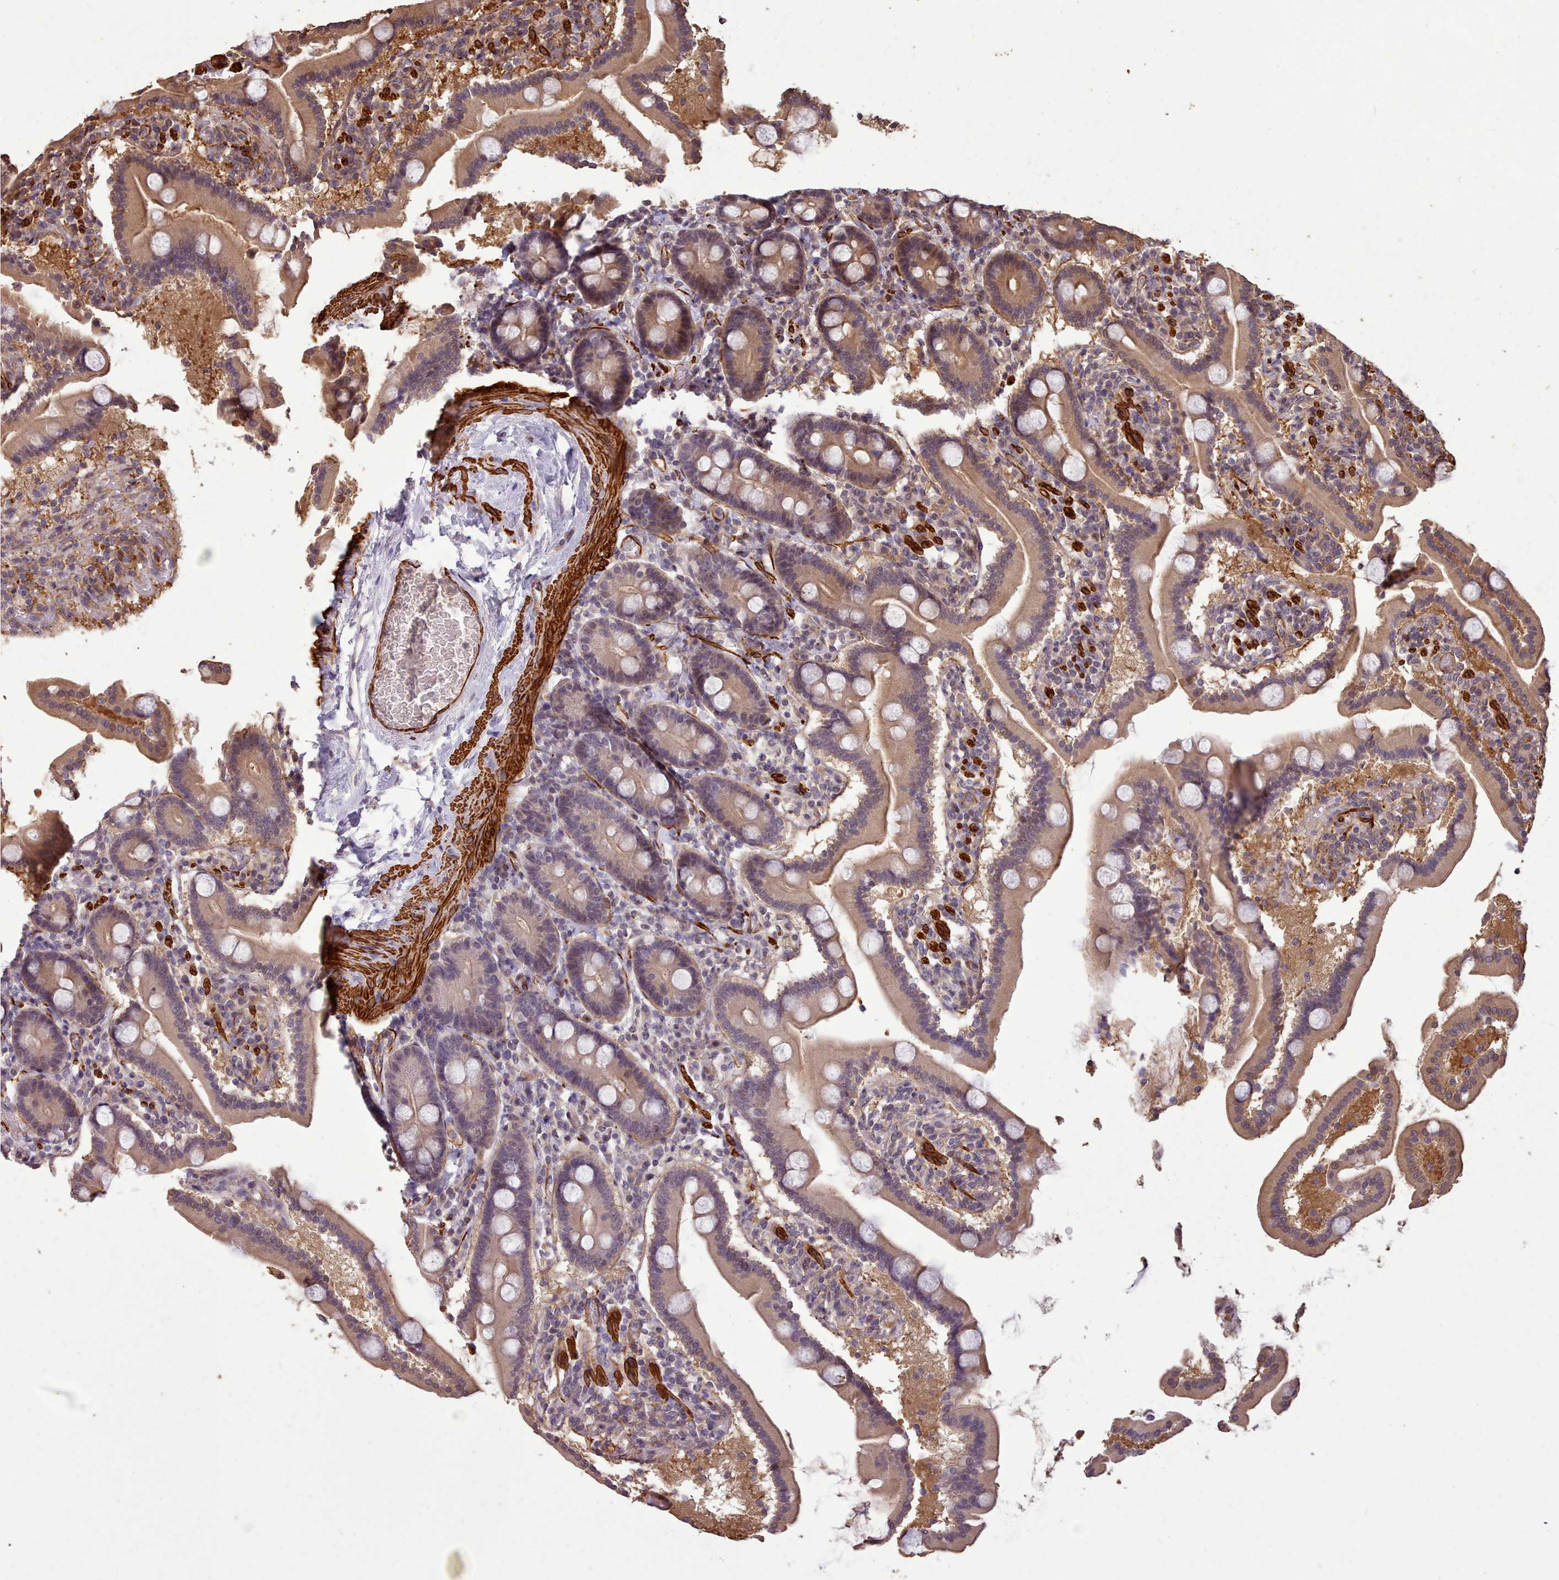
{"staining": {"intensity": "moderate", "quantity": ">75%", "location": "cytoplasmic/membranous"}, "tissue": "duodenum", "cell_type": "Glandular cells", "image_type": "normal", "snomed": [{"axis": "morphology", "description": "Normal tissue, NOS"}, {"axis": "topography", "description": "Duodenum"}], "caption": "Immunohistochemistry (IHC) photomicrograph of normal human duodenum stained for a protein (brown), which exhibits medium levels of moderate cytoplasmic/membranous staining in approximately >75% of glandular cells.", "gene": "NLRC4", "patient": {"sex": "male", "age": 55}}